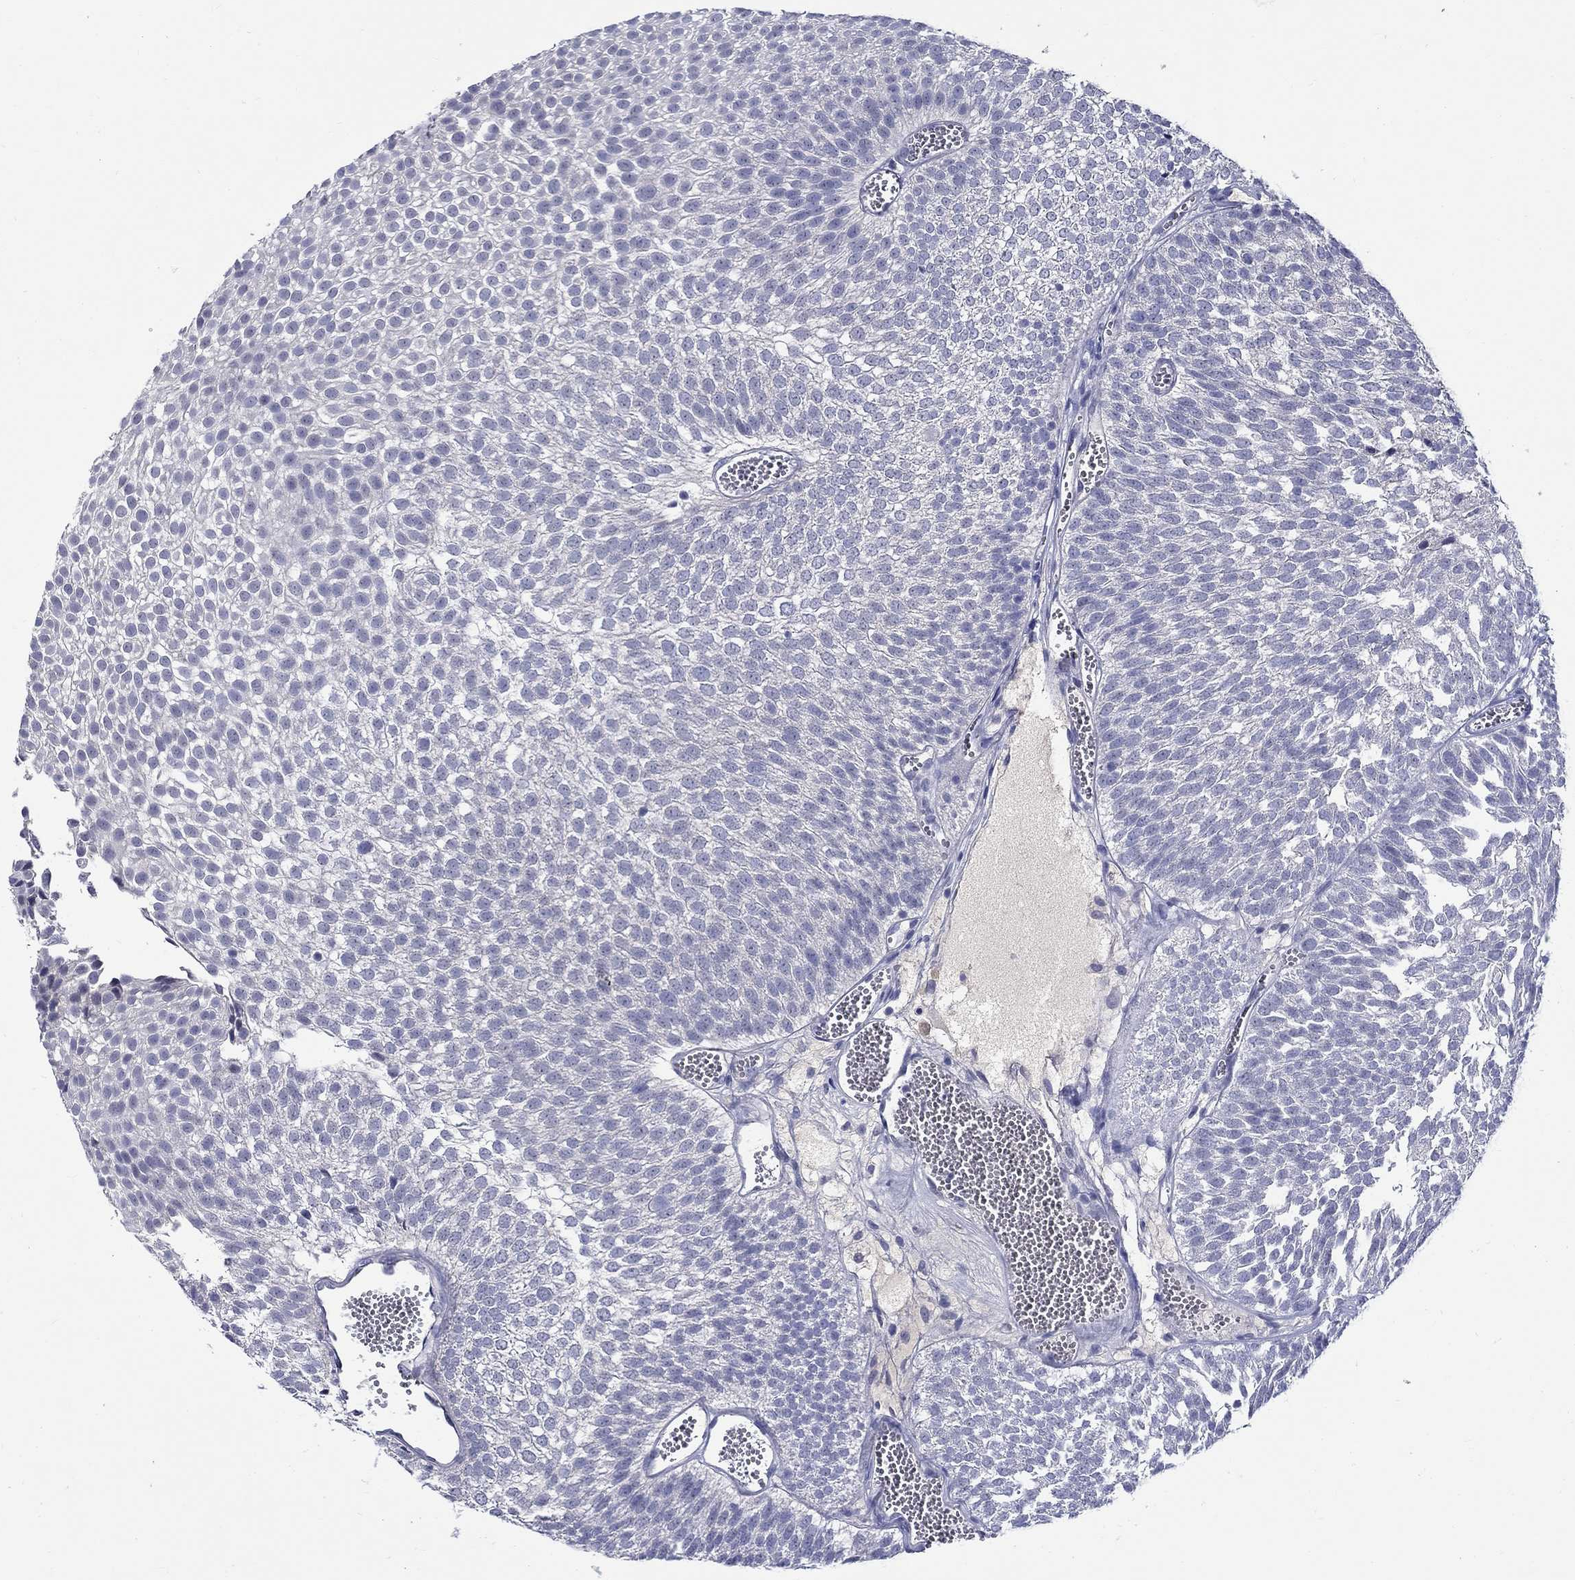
{"staining": {"intensity": "negative", "quantity": "none", "location": "none"}, "tissue": "urothelial cancer", "cell_type": "Tumor cells", "image_type": "cancer", "snomed": [{"axis": "morphology", "description": "Urothelial carcinoma, Low grade"}, {"axis": "topography", "description": "Urinary bladder"}], "caption": "Human urothelial cancer stained for a protein using IHC demonstrates no positivity in tumor cells.", "gene": "SLC30A3", "patient": {"sex": "male", "age": 52}}